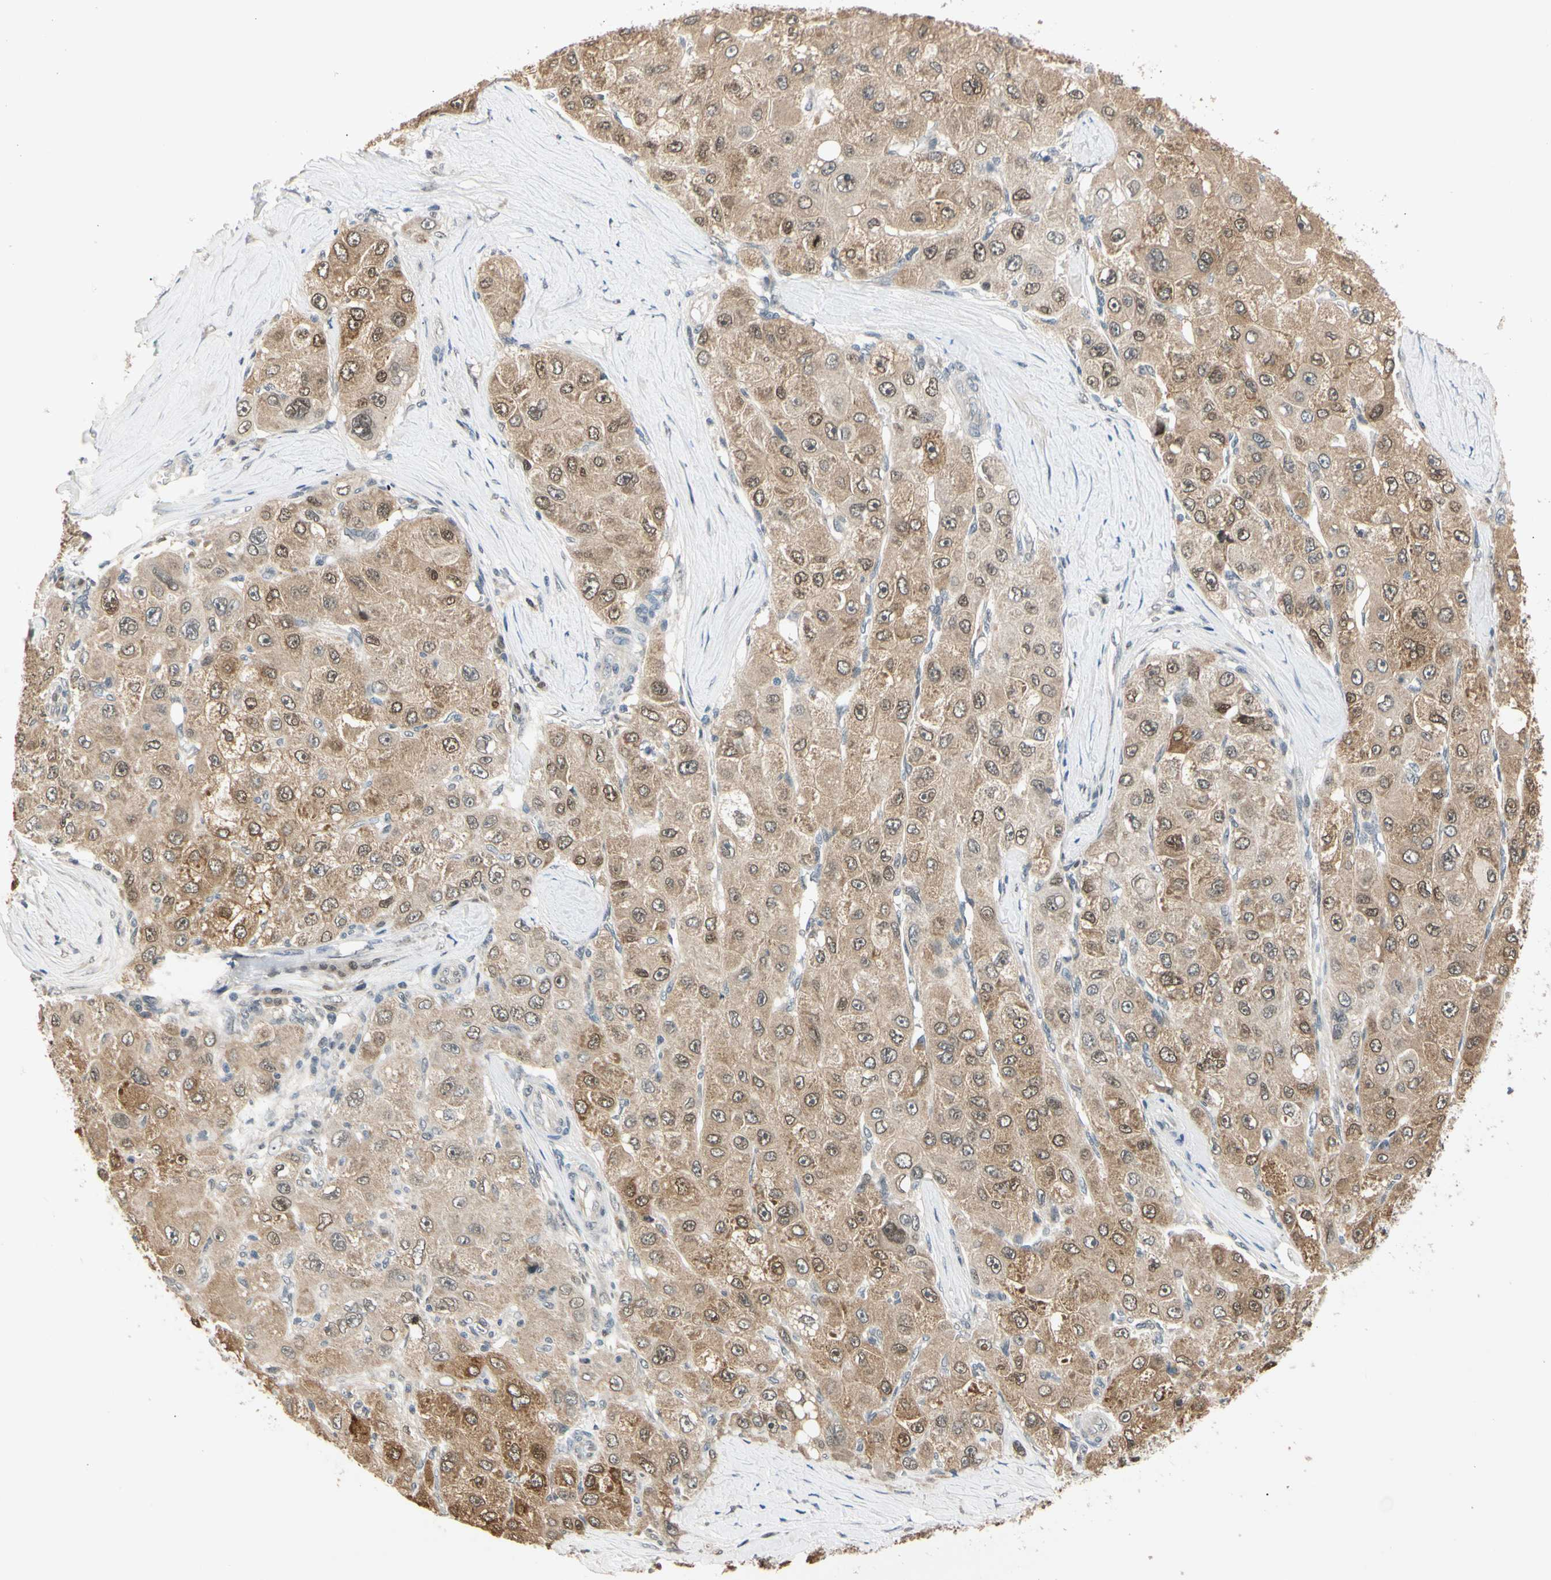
{"staining": {"intensity": "moderate", "quantity": ">75%", "location": "cytoplasmic/membranous,nuclear"}, "tissue": "liver cancer", "cell_type": "Tumor cells", "image_type": "cancer", "snomed": [{"axis": "morphology", "description": "Carcinoma, Hepatocellular, NOS"}, {"axis": "topography", "description": "Liver"}], "caption": "Hepatocellular carcinoma (liver) tissue shows moderate cytoplasmic/membranous and nuclear positivity in approximately >75% of tumor cells", "gene": "RIOX2", "patient": {"sex": "male", "age": 80}}